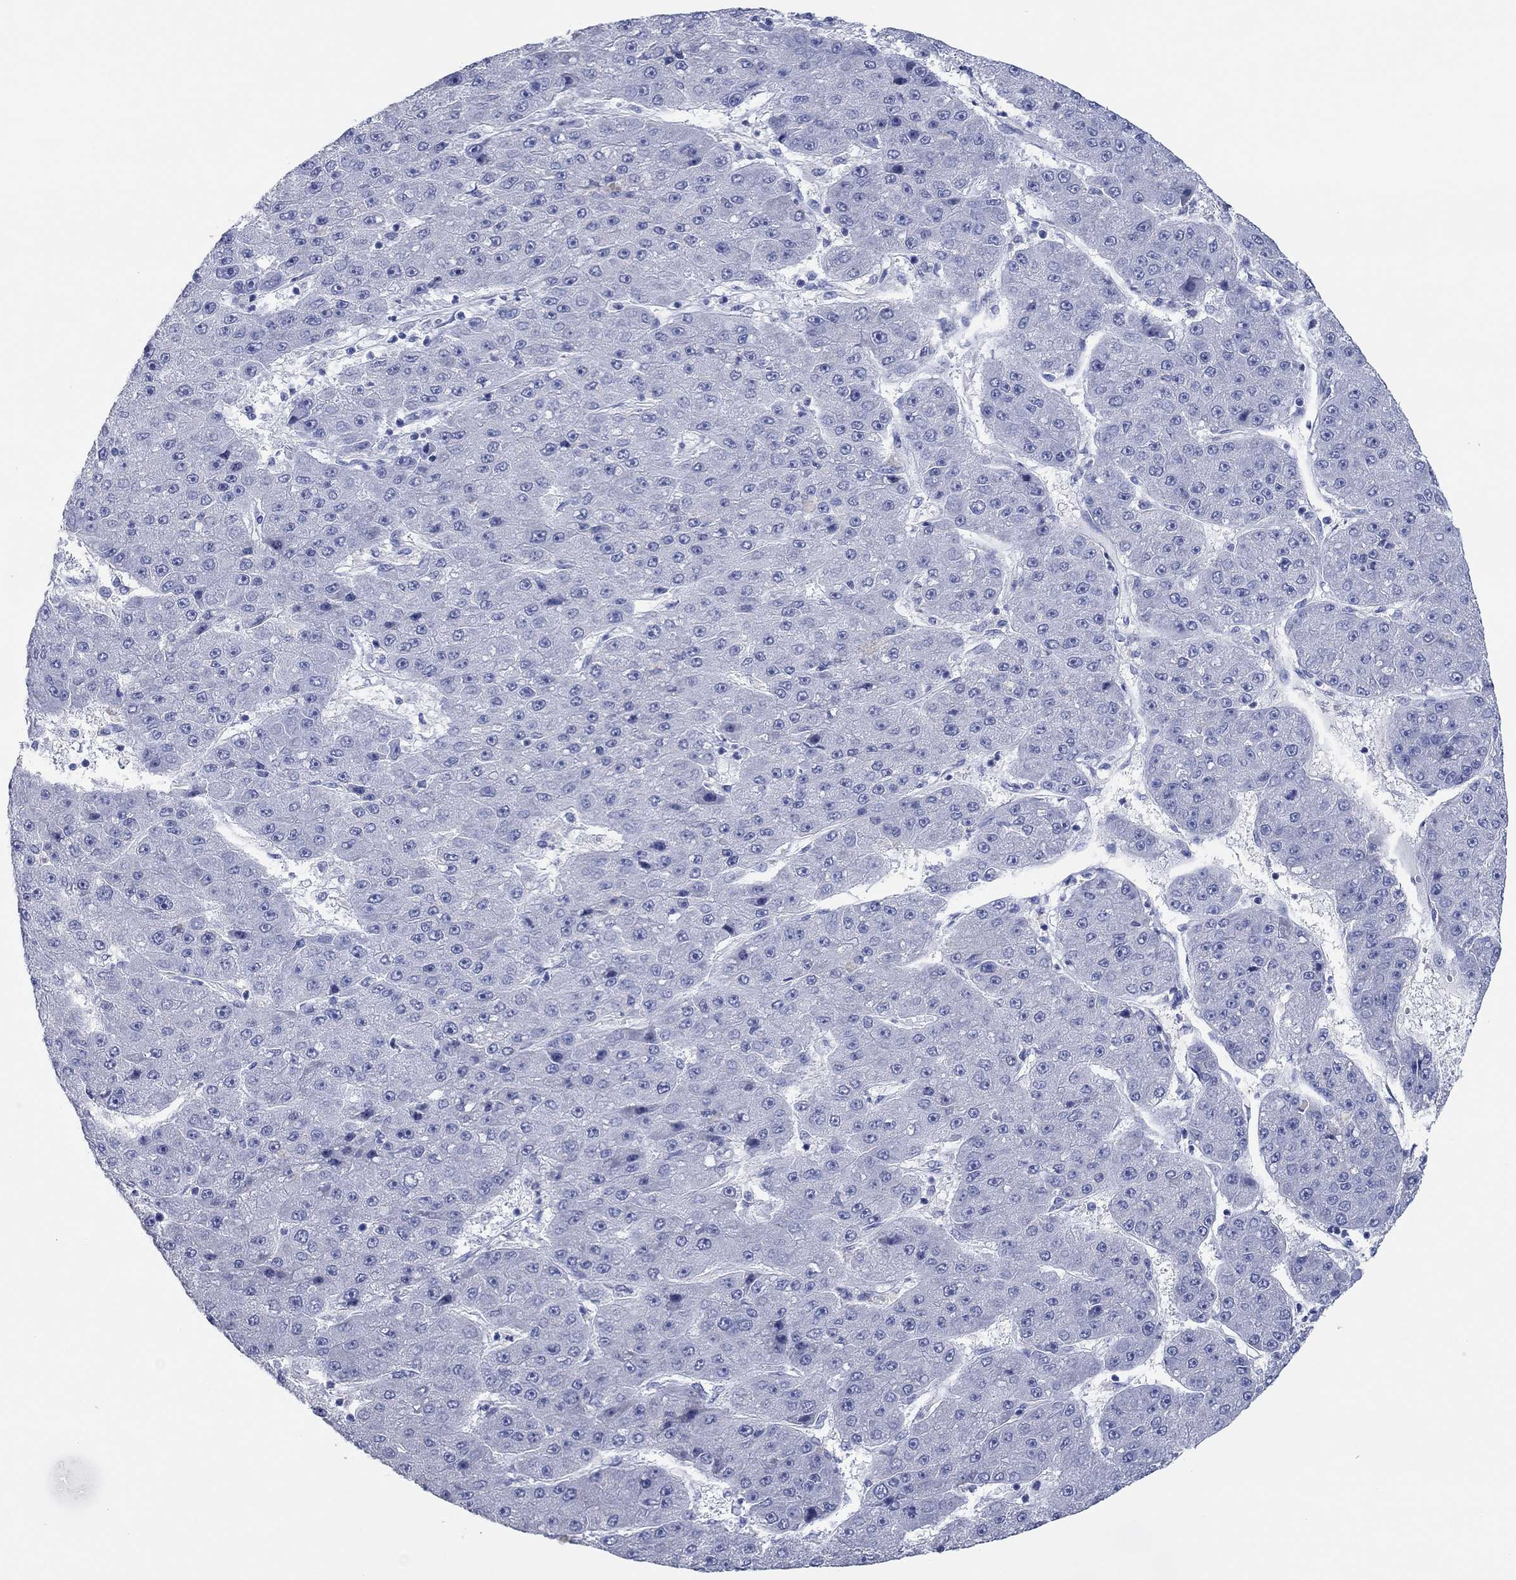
{"staining": {"intensity": "negative", "quantity": "none", "location": "none"}, "tissue": "liver cancer", "cell_type": "Tumor cells", "image_type": "cancer", "snomed": [{"axis": "morphology", "description": "Carcinoma, Hepatocellular, NOS"}, {"axis": "topography", "description": "Liver"}], "caption": "High magnification brightfield microscopy of hepatocellular carcinoma (liver) stained with DAB (brown) and counterstained with hematoxylin (blue): tumor cells show no significant expression.", "gene": "POU5F1", "patient": {"sex": "male", "age": 67}}